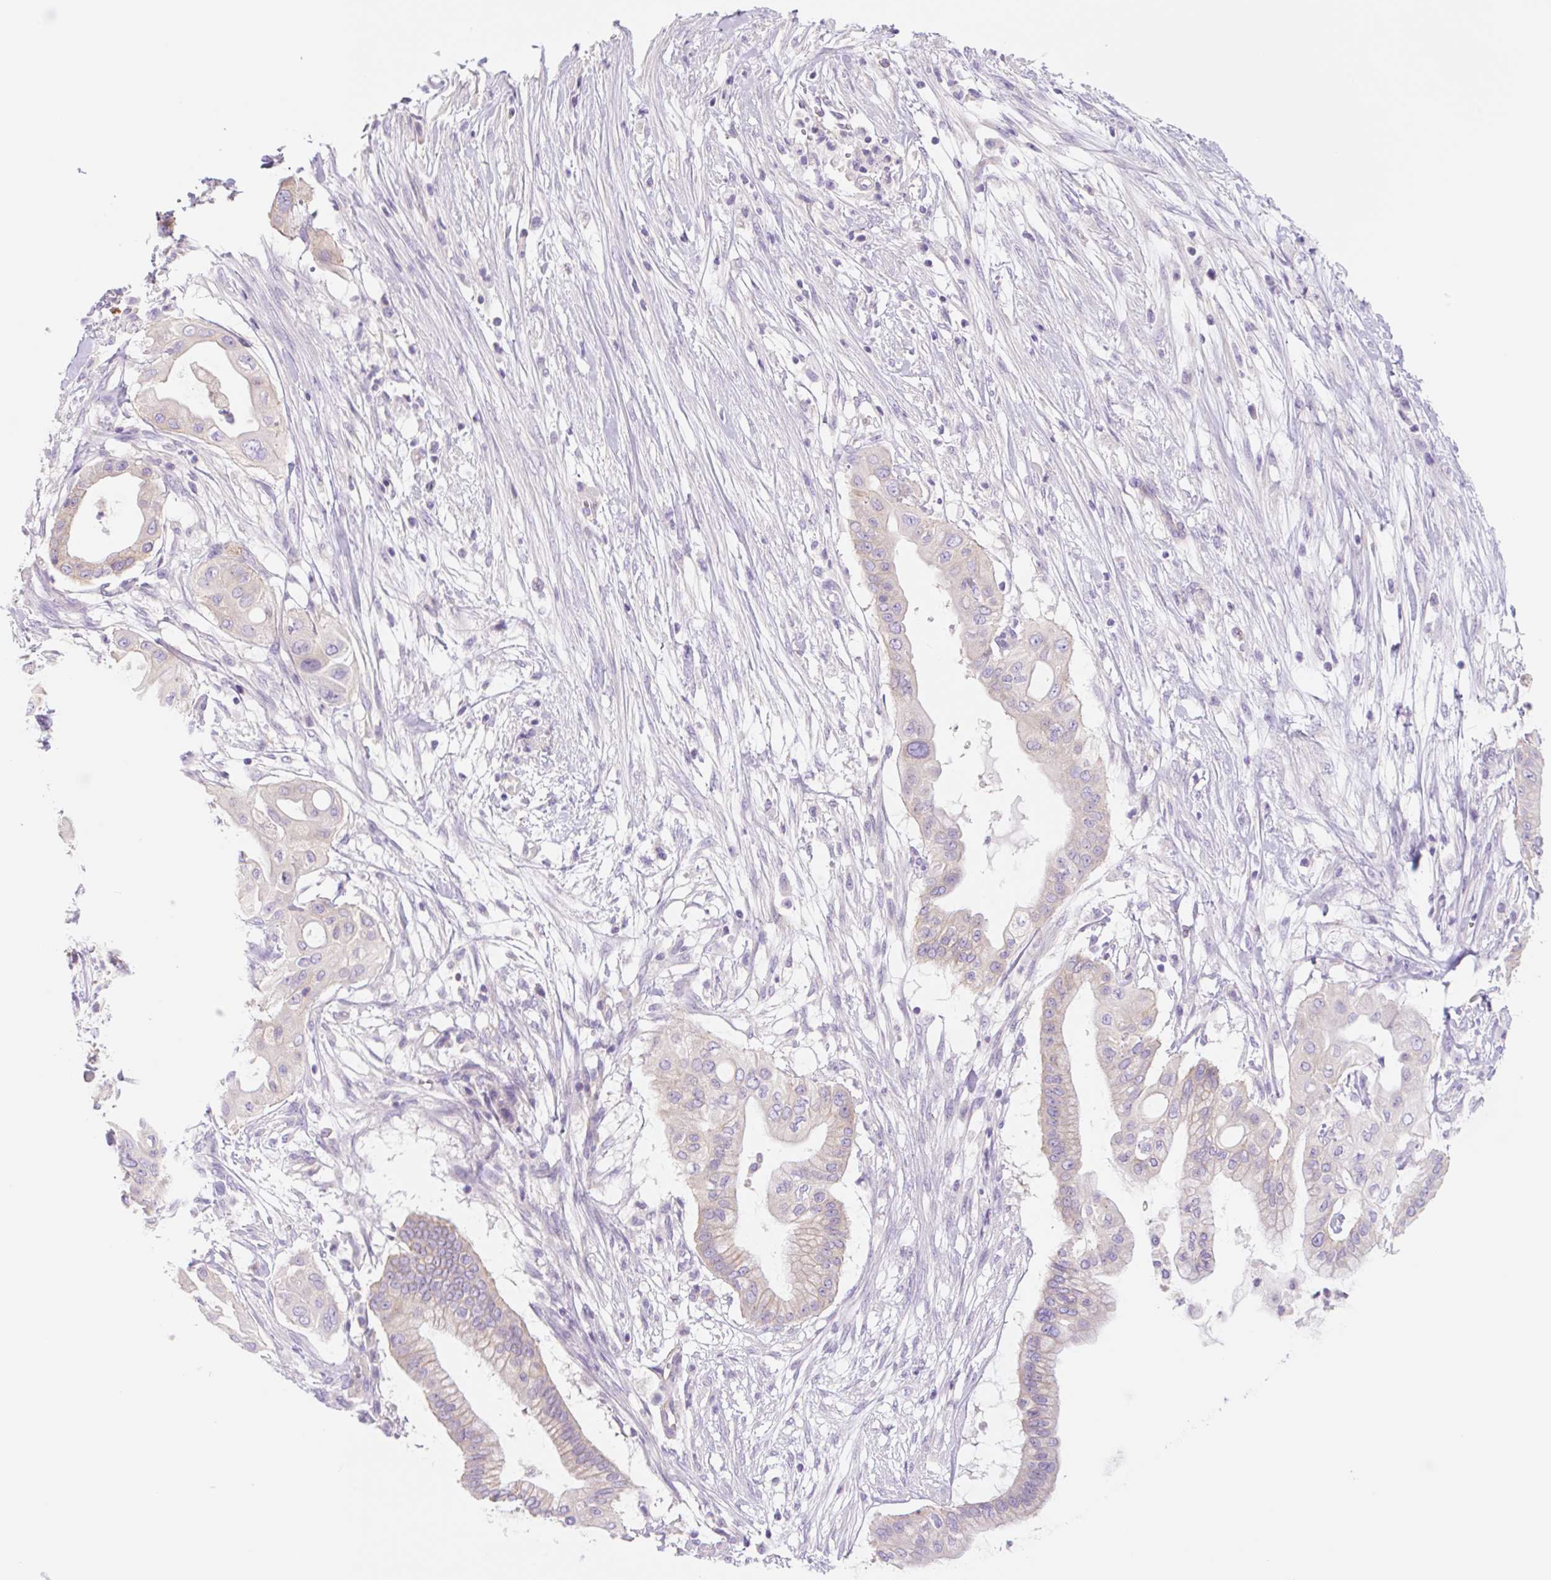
{"staining": {"intensity": "weak", "quantity": "<25%", "location": "cytoplasmic/membranous"}, "tissue": "pancreatic cancer", "cell_type": "Tumor cells", "image_type": "cancer", "snomed": [{"axis": "morphology", "description": "Adenocarcinoma, NOS"}, {"axis": "topography", "description": "Pancreas"}], "caption": "High magnification brightfield microscopy of adenocarcinoma (pancreatic) stained with DAB (brown) and counterstained with hematoxylin (blue): tumor cells show no significant positivity.", "gene": "LYVE1", "patient": {"sex": "male", "age": 68}}